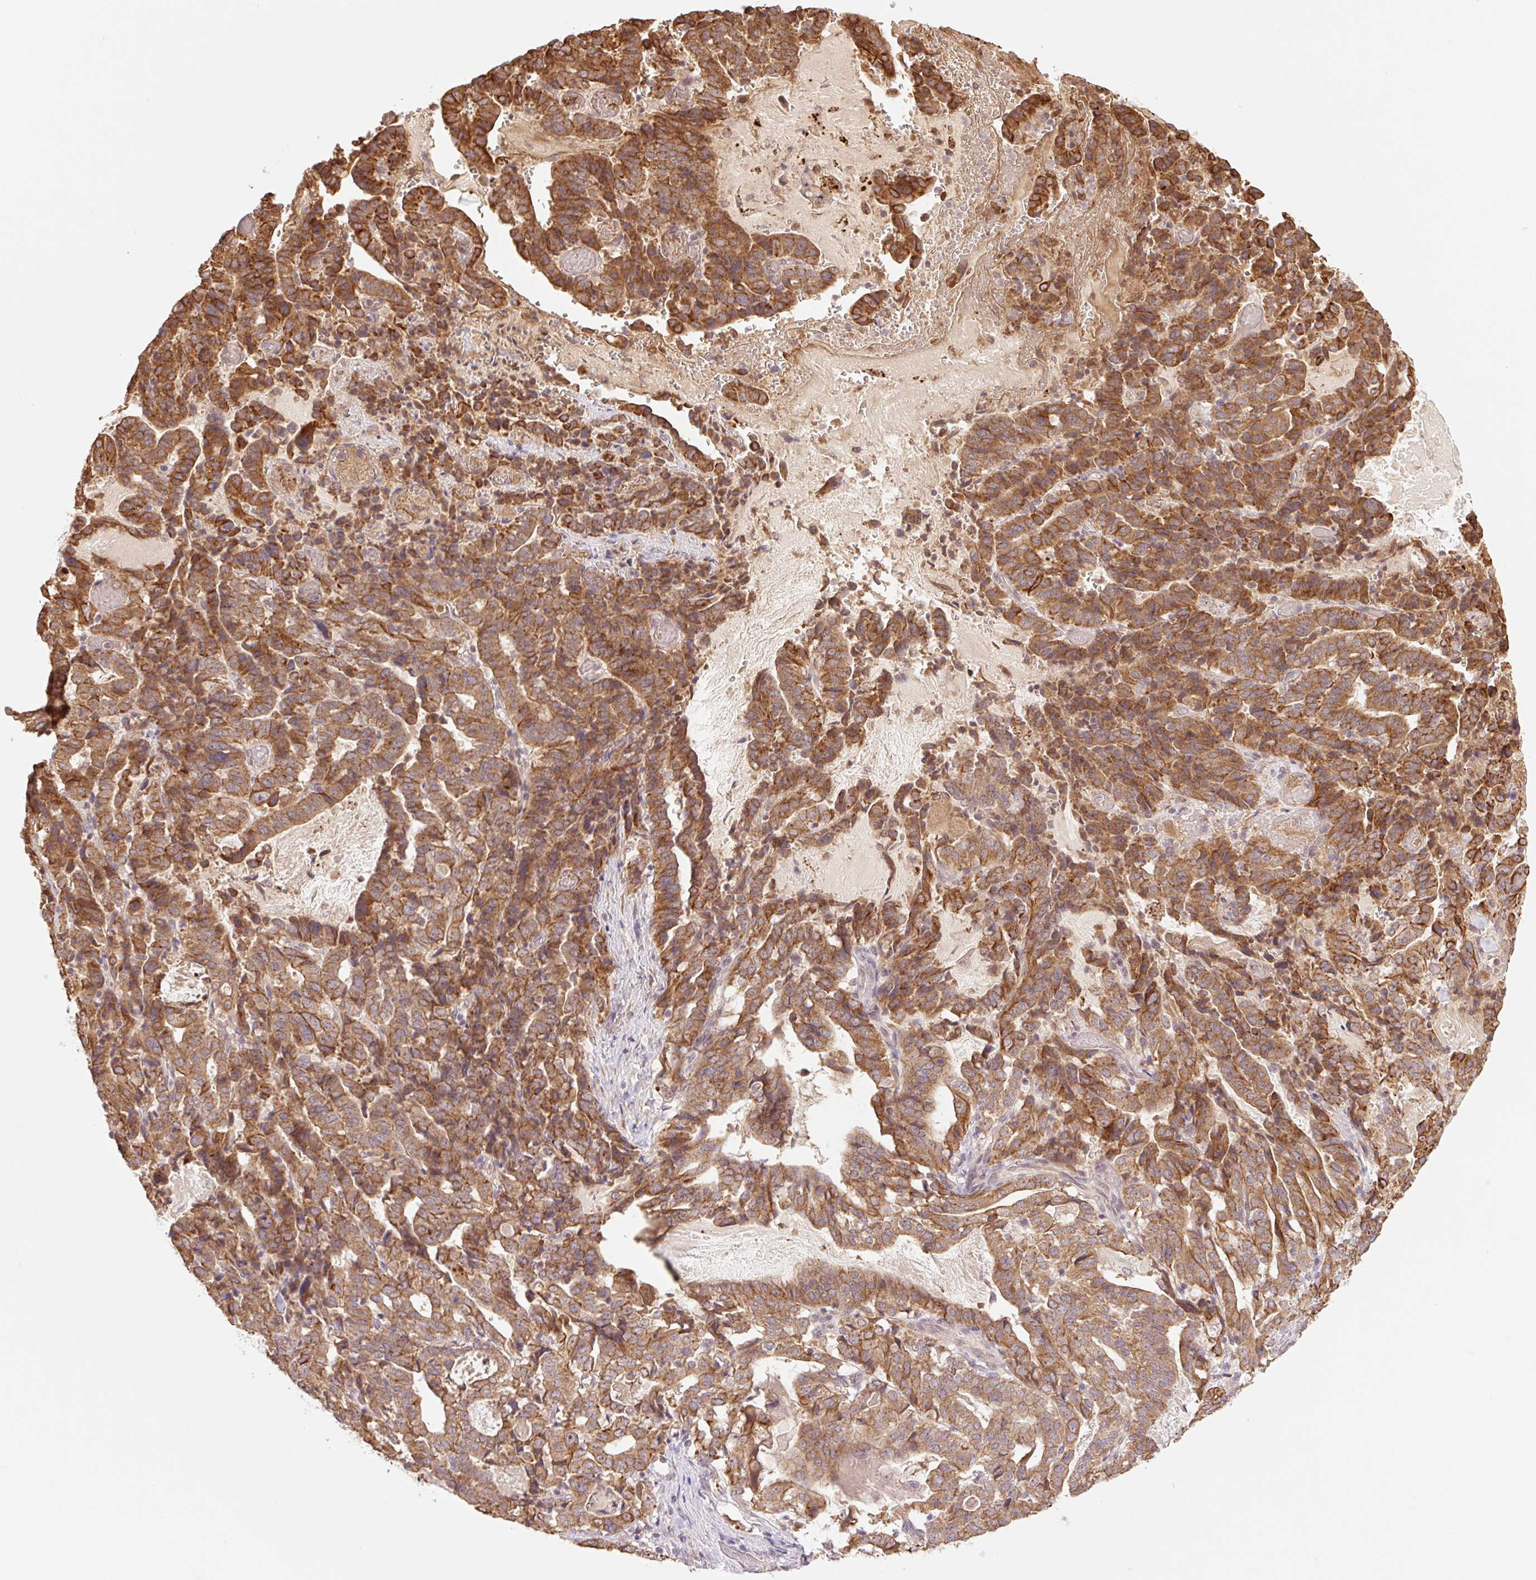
{"staining": {"intensity": "strong", "quantity": ">75%", "location": "cytoplasmic/membranous"}, "tissue": "stomach cancer", "cell_type": "Tumor cells", "image_type": "cancer", "snomed": [{"axis": "morphology", "description": "Adenocarcinoma, NOS"}, {"axis": "topography", "description": "Stomach"}], "caption": "Stomach cancer (adenocarcinoma) stained for a protein (brown) displays strong cytoplasmic/membranous positive staining in approximately >75% of tumor cells.", "gene": "YJU2B", "patient": {"sex": "male", "age": 48}}